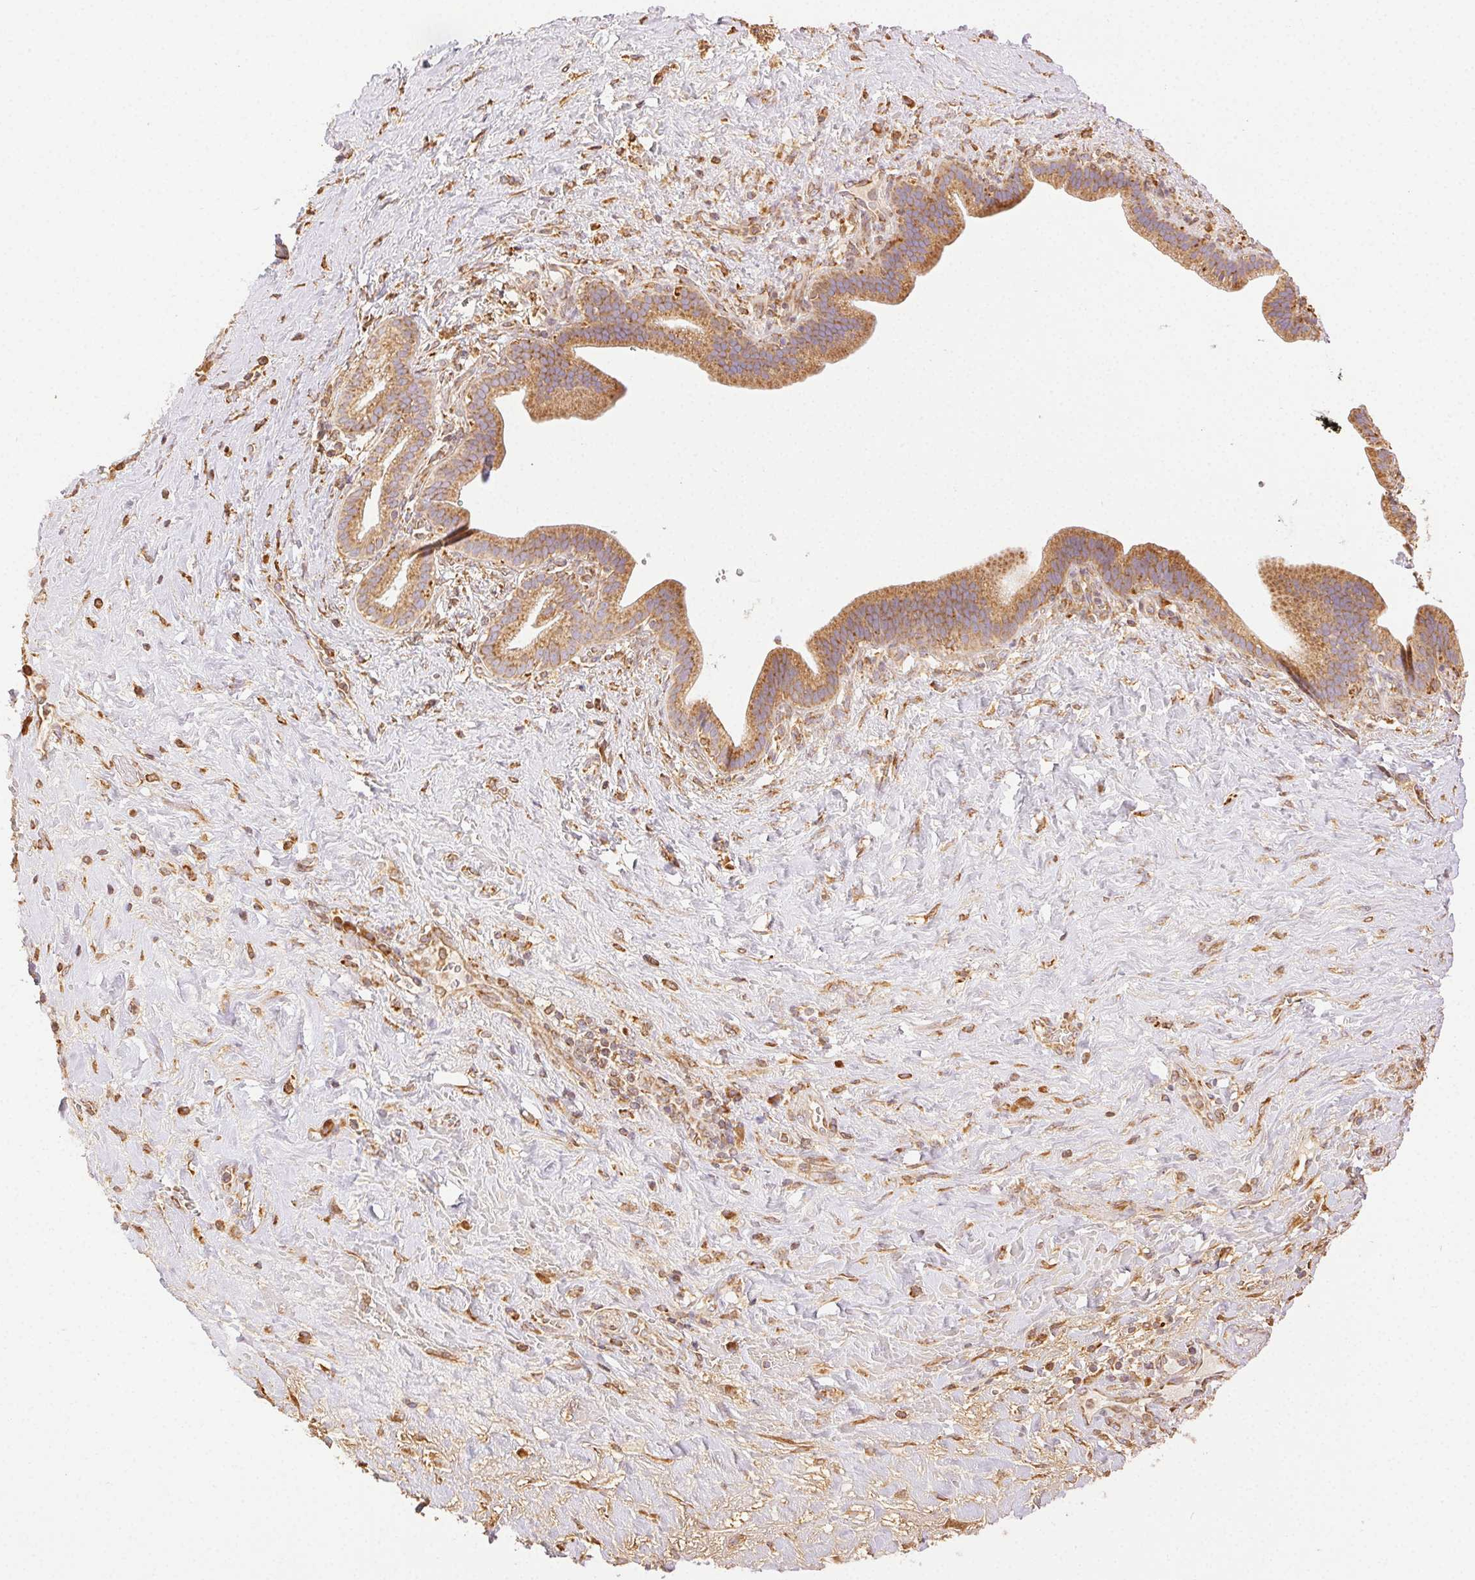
{"staining": {"intensity": "moderate", "quantity": ">75%", "location": "cytoplasmic/membranous"}, "tissue": "pancreatic cancer", "cell_type": "Tumor cells", "image_type": "cancer", "snomed": [{"axis": "morphology", "description": "Adenocarcinoma, NOS"}, {"axis": "topography", "description": "Pancreas"}], "caption": "Immunohistochemical staining of pancreatic cancer (adenocarcinoma) shows moderate cytoplasmic/membranous protein expression in approximately >75% of tumor cells.", "gene": "ENTREP1", "patient": {"sex": "male", "age": 44}}